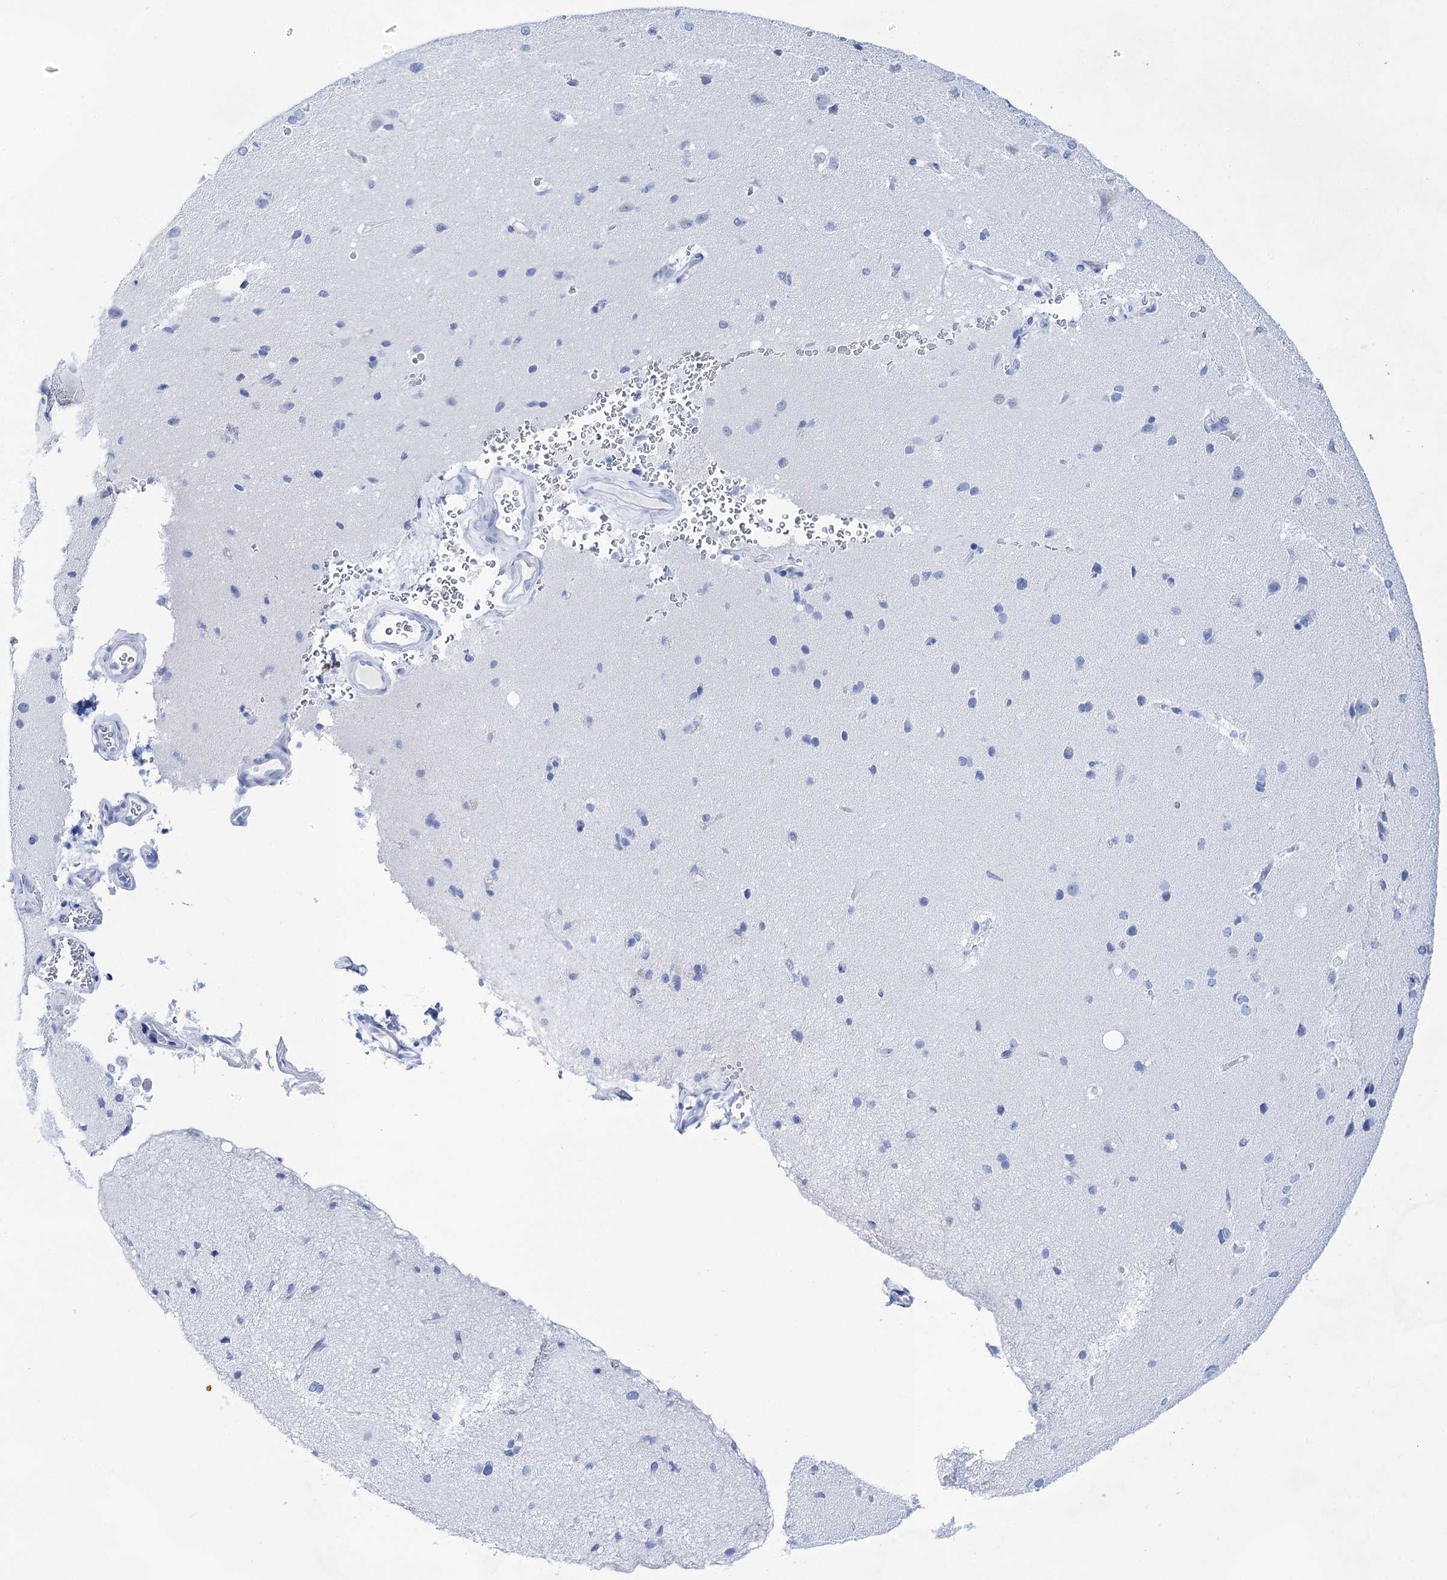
{"staining": {"intensity": "negative", "quantity": "none", "location": "none"}, "tissue": "cerebral cortex", "cell_type": "Endothelial cells", "image_type": "normal", "snomed": [{"axis": "morphology", "description": "Normal tissue, NOS"}, {"axis": "topography", "description": "Cerebral cortex"}], "caption": "DAB (3,3'-diaminobenzidine) immunohistochemical staining of normal cerebral cortex reveals no significant staining in endothelial cells. (Stains: DAB (3,3'-diaminobenzidine) immunohistochemistry (IHC) with hematoxylin counter stain, Microscopy: brightfield microscopy at high magnification).", "gene": "LALBA", "patient": {"sex": "male", "age": 62}}